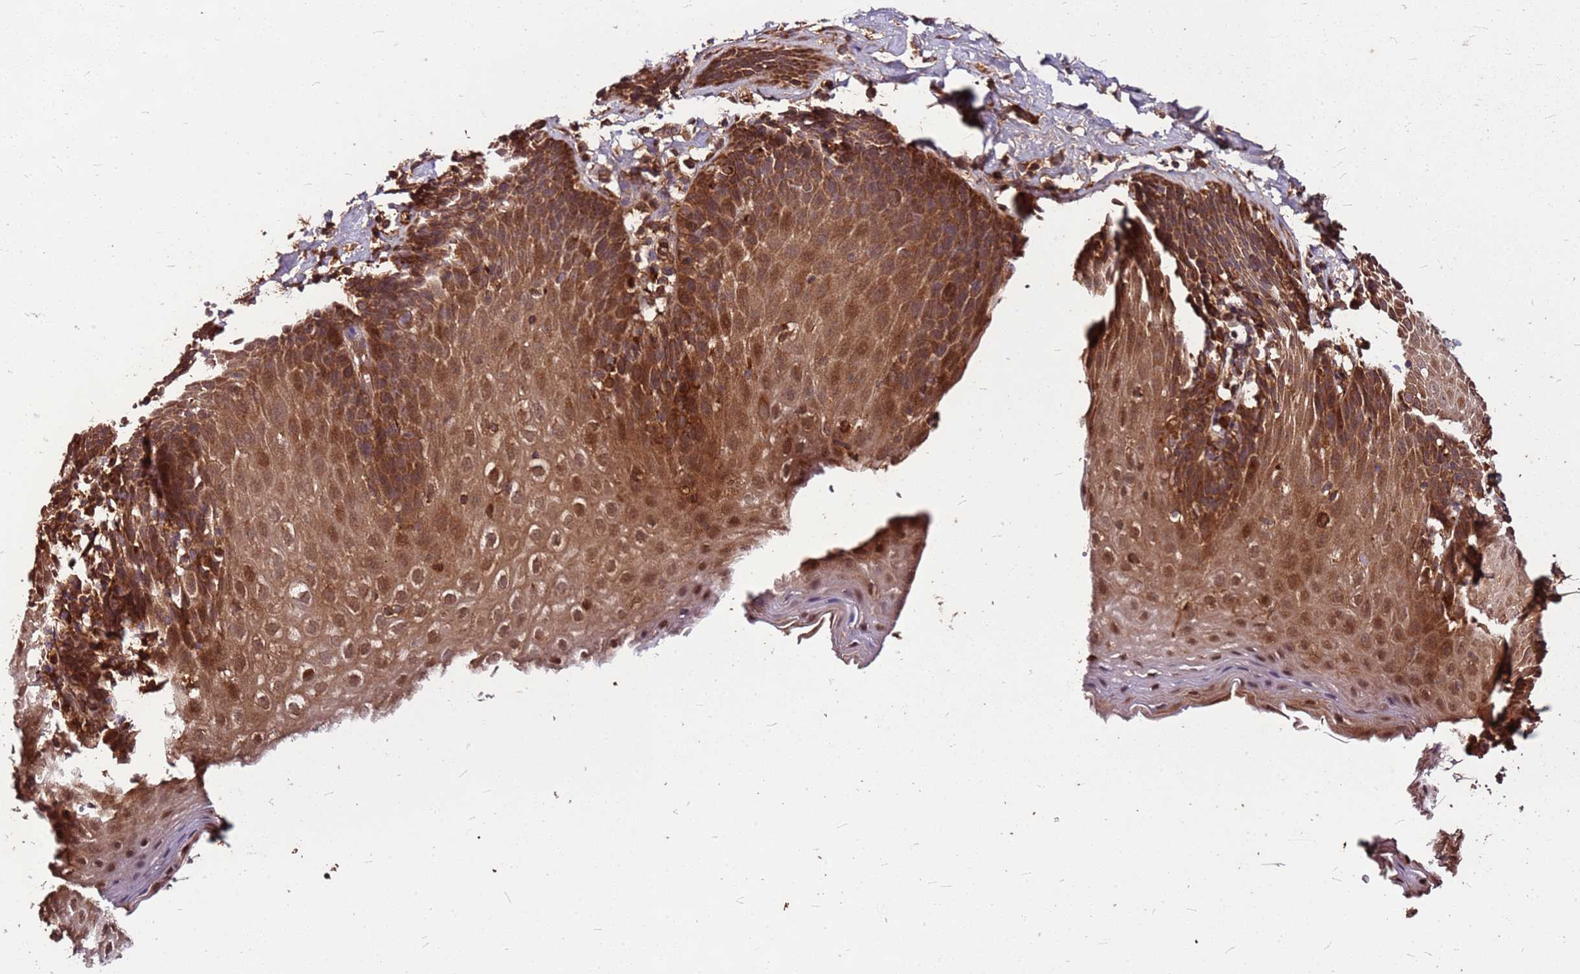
{"staining": {"intensity": "strong", "quantity": ">75%", "location": "cytoplasmic/membranous"}, "tissue": "esophagus", "cell_type": "Squamous epithelial cells", "image_type": "normal", "snomed": [{"axis": "morphology", "description": "Normal tissue, NOS"}, {"axis": "topography", "description": "Esophagus"}], "caption": "A histopathology image showing strong cytoplasmic/membranous staining in about >75% of squamous epithelial cells in normal esophagus, as visualized by brown immunohistochemical staining.", "gene": "LYPLAL1", "patient": {"sex": "female", "age": 61}}